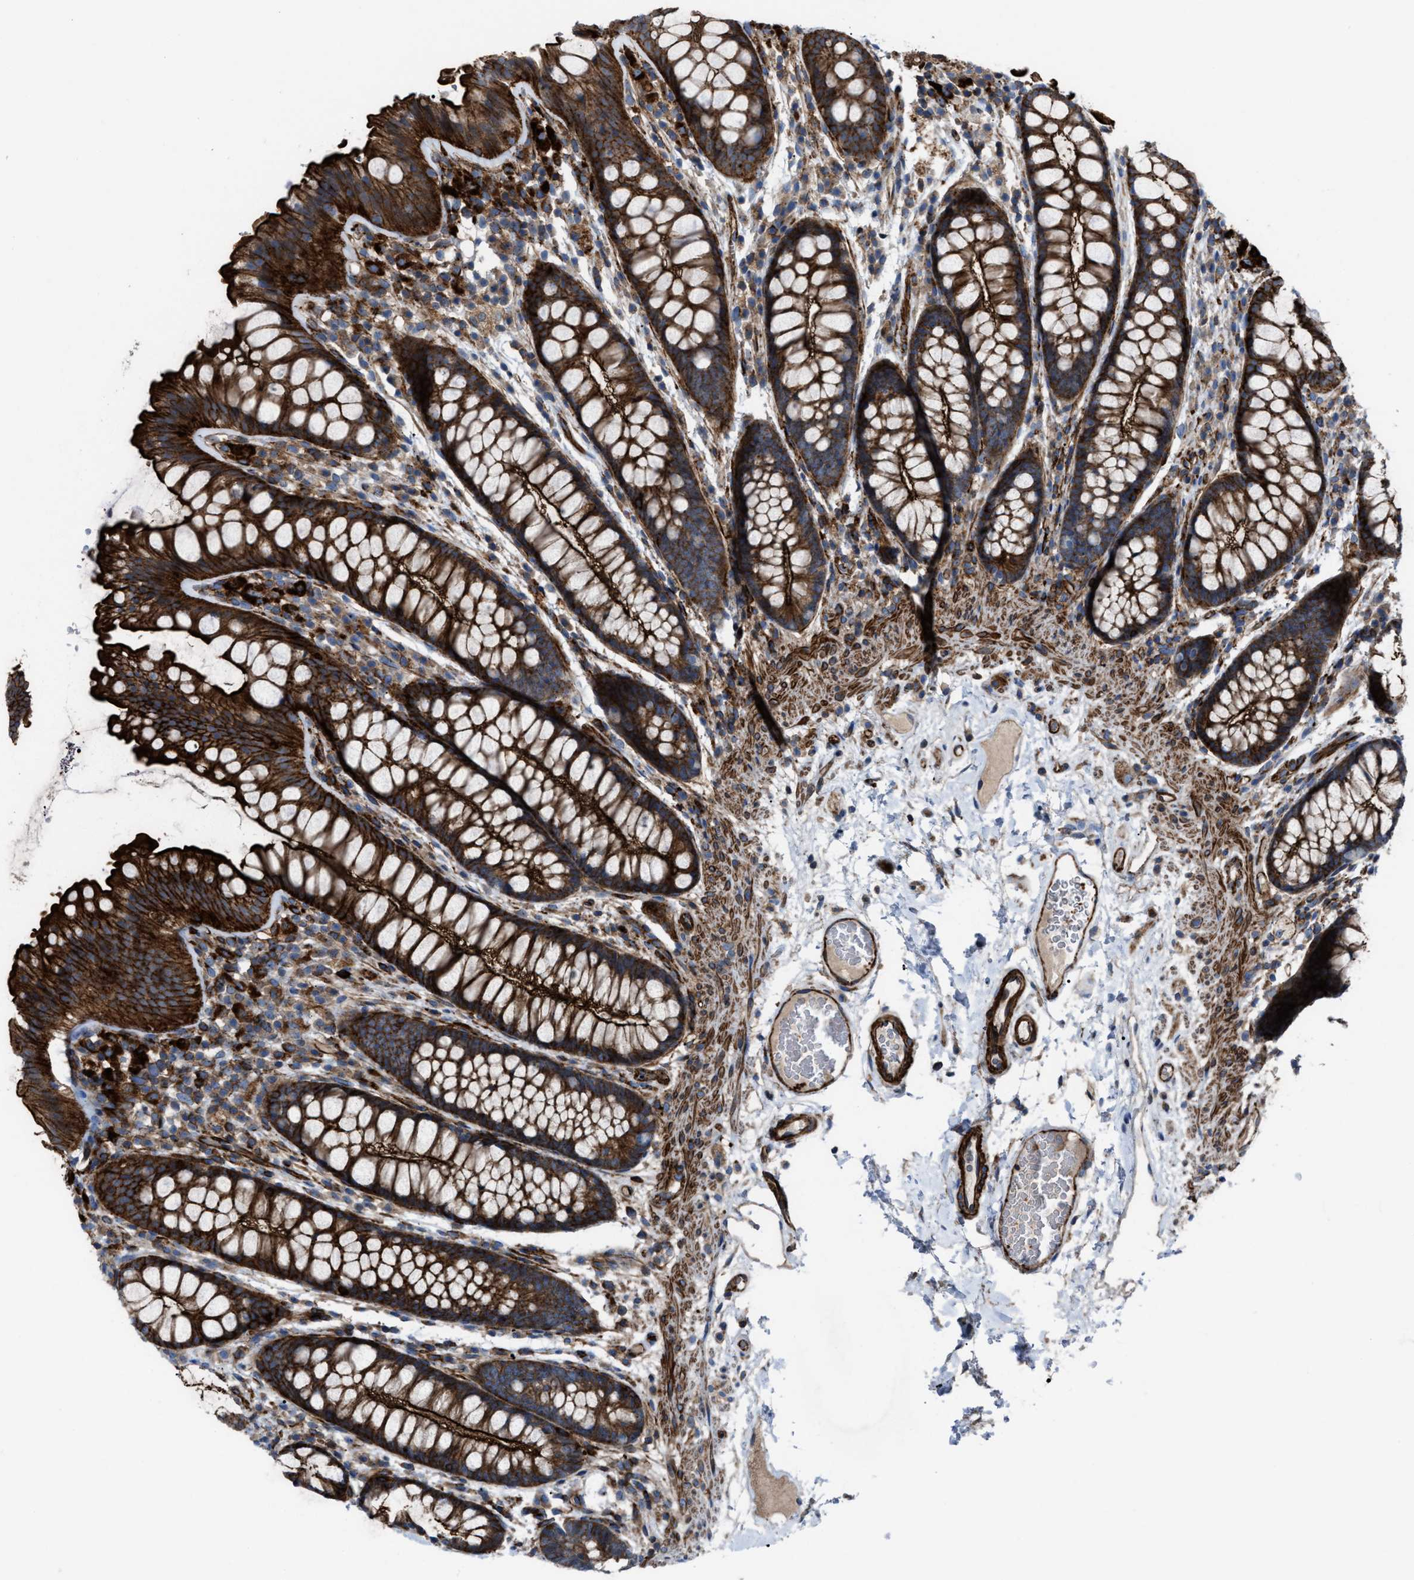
{"staining": {"intensity": "strong", "quantity": ">75%", "location": "cytoplasmic/membranous"}, "tissue": "colon", "cell_type": "Endothelial cells", "image_type": "normal", "snomed": [{"axis": "morphology", "description": "Normal tissue, NOS"}, {"axis": "topography", "description": "Colon"}], "caption": "Brown immunohistochemical staining in benign colon reveals strong cytoplasmic/membranous expression in approximately >75% of endothelial cells.", "gene": "AGPAT2", "patient": {"sex": "female", "age": 56}}